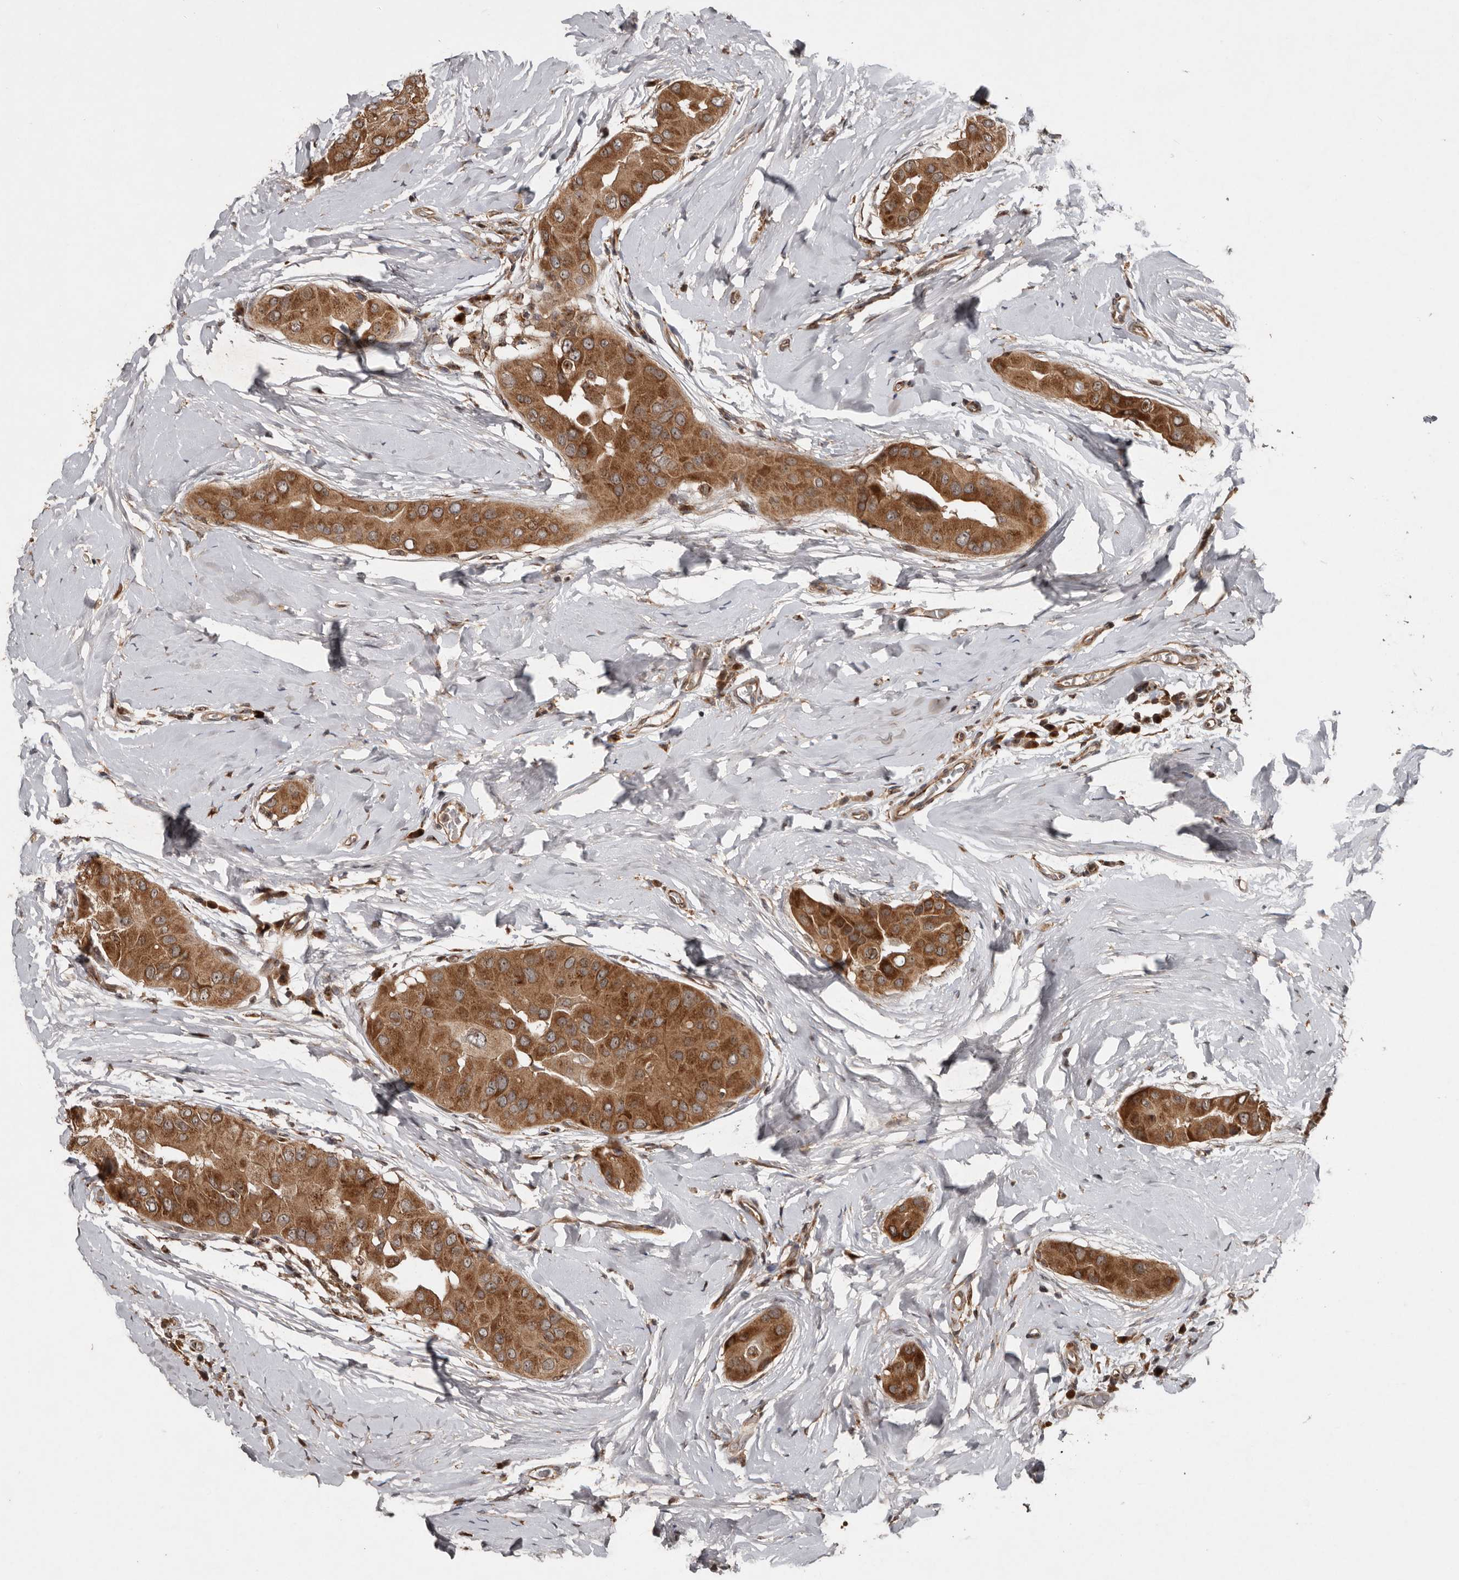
{"staining": {"intensity": "strong", "quantity": ">75%", "location": "cytoplasmic/membranous"}, "tissue": "thyroid cancer", "cell_type": "Tumor cells", "image_type": "cancer", "snomed": [{"axis": "morphology", "description": "Papillary adenocarcinoma, NOS"}, {"axis": "topography", "description": "Thyroid gland"}], "caption": "DAB (3,3'-diaminobenzidine) immunohistochemical staining of human thyroid cancer exhibits strong cytoplasmic/membranous protein staining in about >75% of tumor cells. (Brightfield microscopy of DAB IHC at high magnification).", "gene": "CCDC190", "patient": {"sex": "male", "age": 33}}